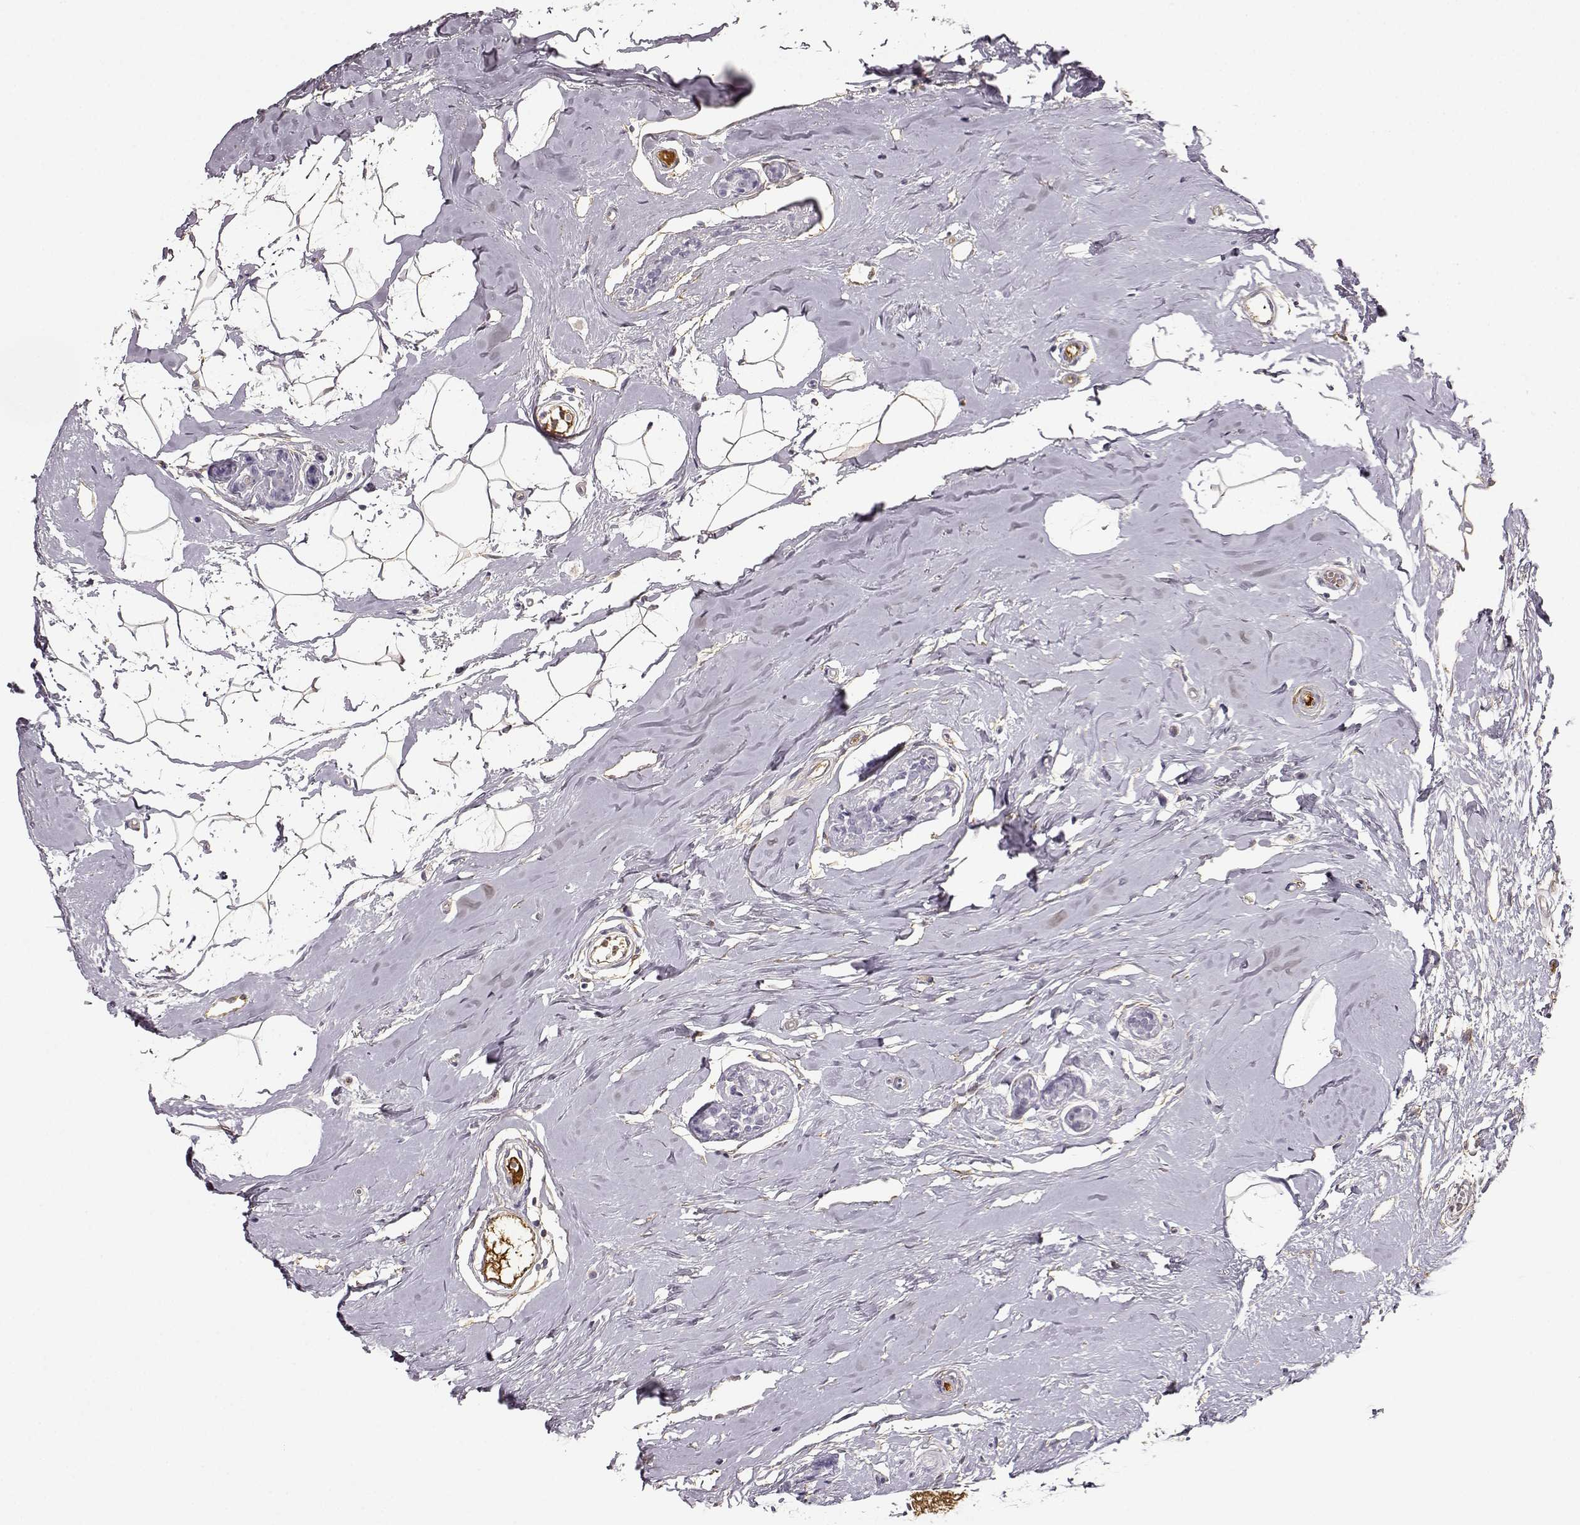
{"staining": {"intensity": "negative", "quantity": "none", "location": "none"}, "tissue": "breast cancer", "cell_type": "Tumor cells", "image_type": "cancer", "snomed": [{"axis": "morphology", "description": "Duct carcinoma"}, {"axis": "topography", "description": "Breast"}], "caption": "Tumor cells show no significant protein staining in breast cancer.", "gene": "TRIM69", "patient": {"sex": "female", "age": 40}}